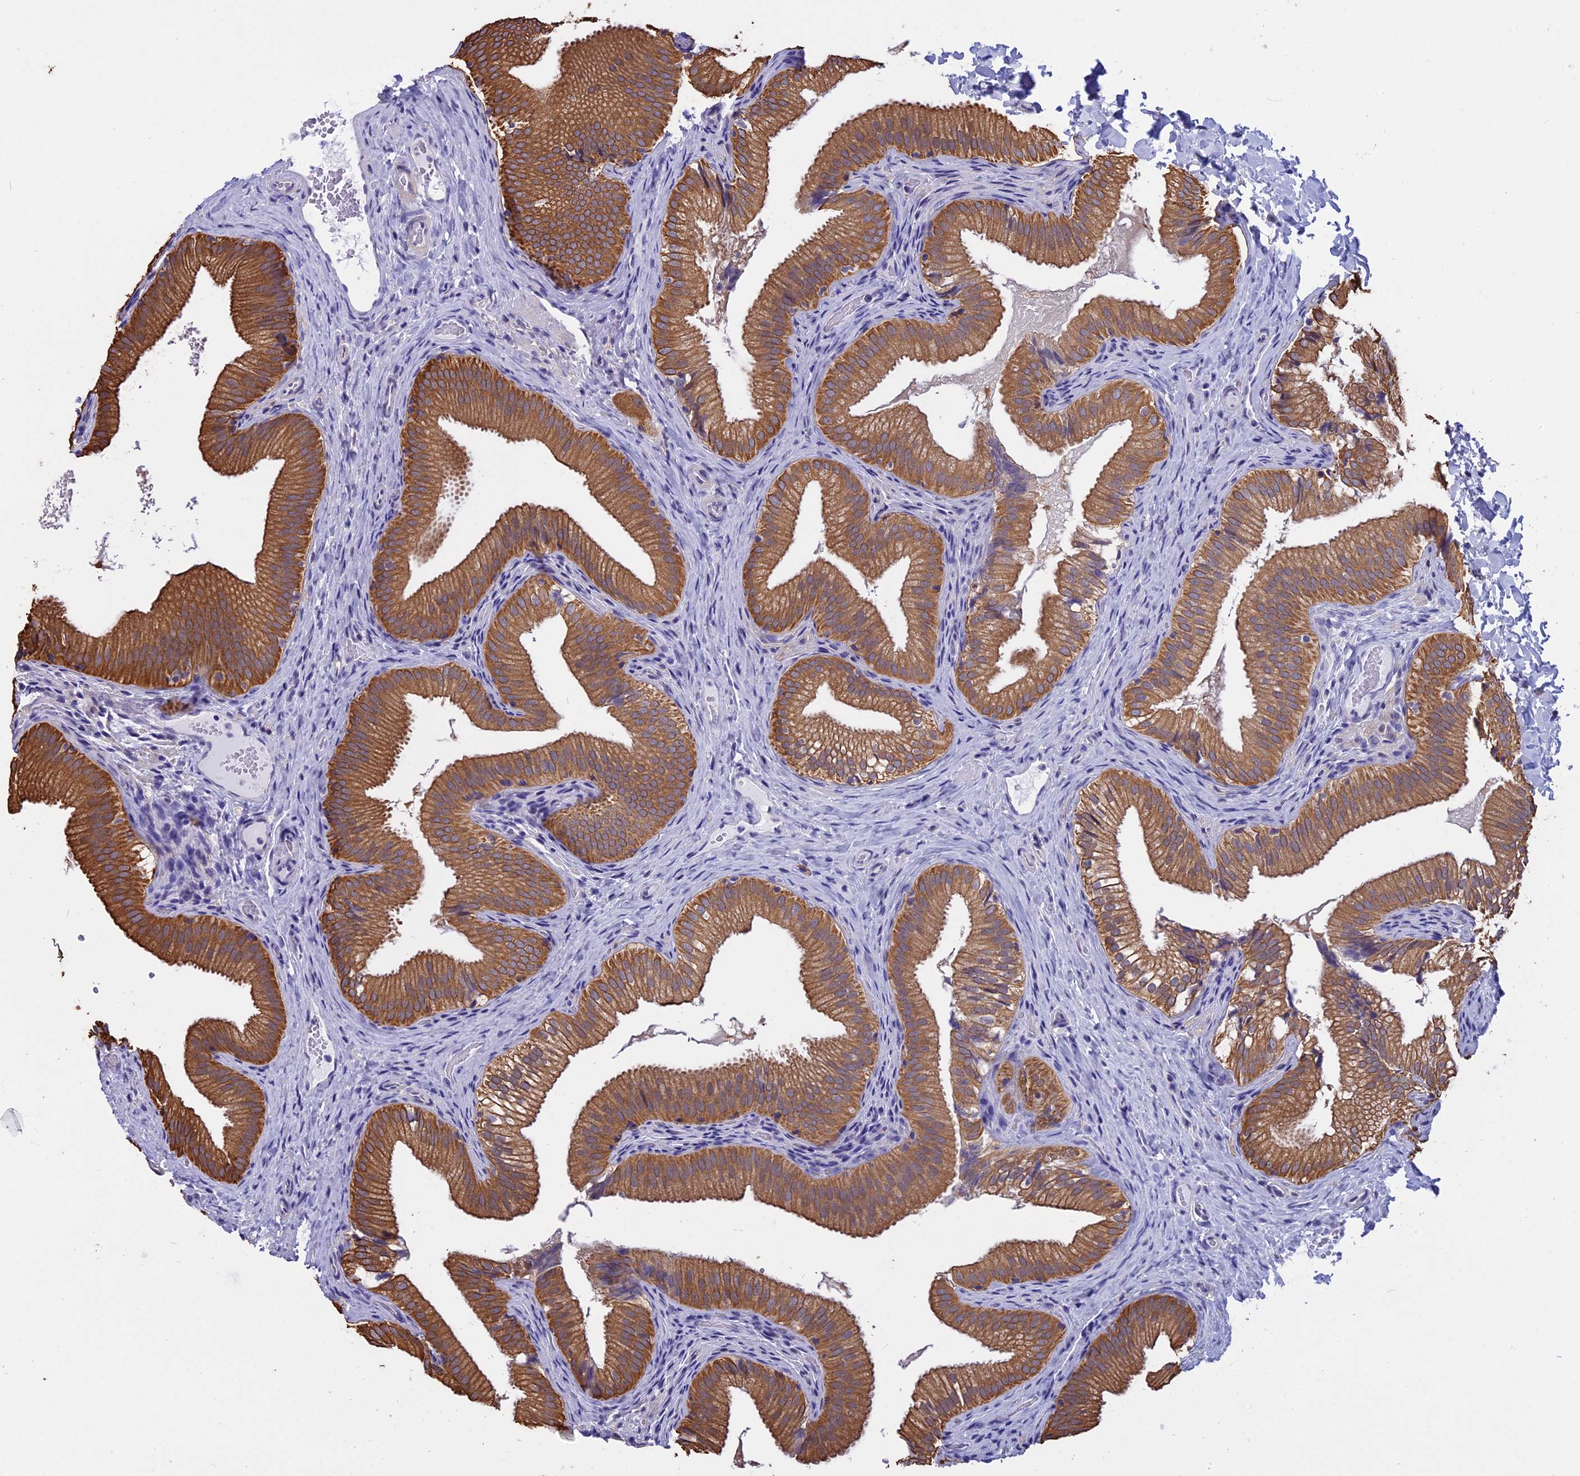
{"staining": {"intensity": "strong", "quantity": ">75%", "location": "cytoplasmic/membranous"}, "tissue": "gallbladder", "cell_type": "Glandular cells", "image_type": "normal", "snomed": [{"axis": "morphology", "description": "Normal tissue, NOS"}, {"axis": "topography", "description": "Gallbladder"}], "caption": "Immunohistochemical staining of benign human gallbladder displays high levels of strong cytoplasmic/membranous positivity in about >75% of glandular cells. (Stains: DAB (3,3'-diaminobenzidine) in brown, nuclei in blue, Microscopy: brightfield microscopy at high magnification).", "gene": "STUB1", "patient": {"sex": "female", "age": 30}}